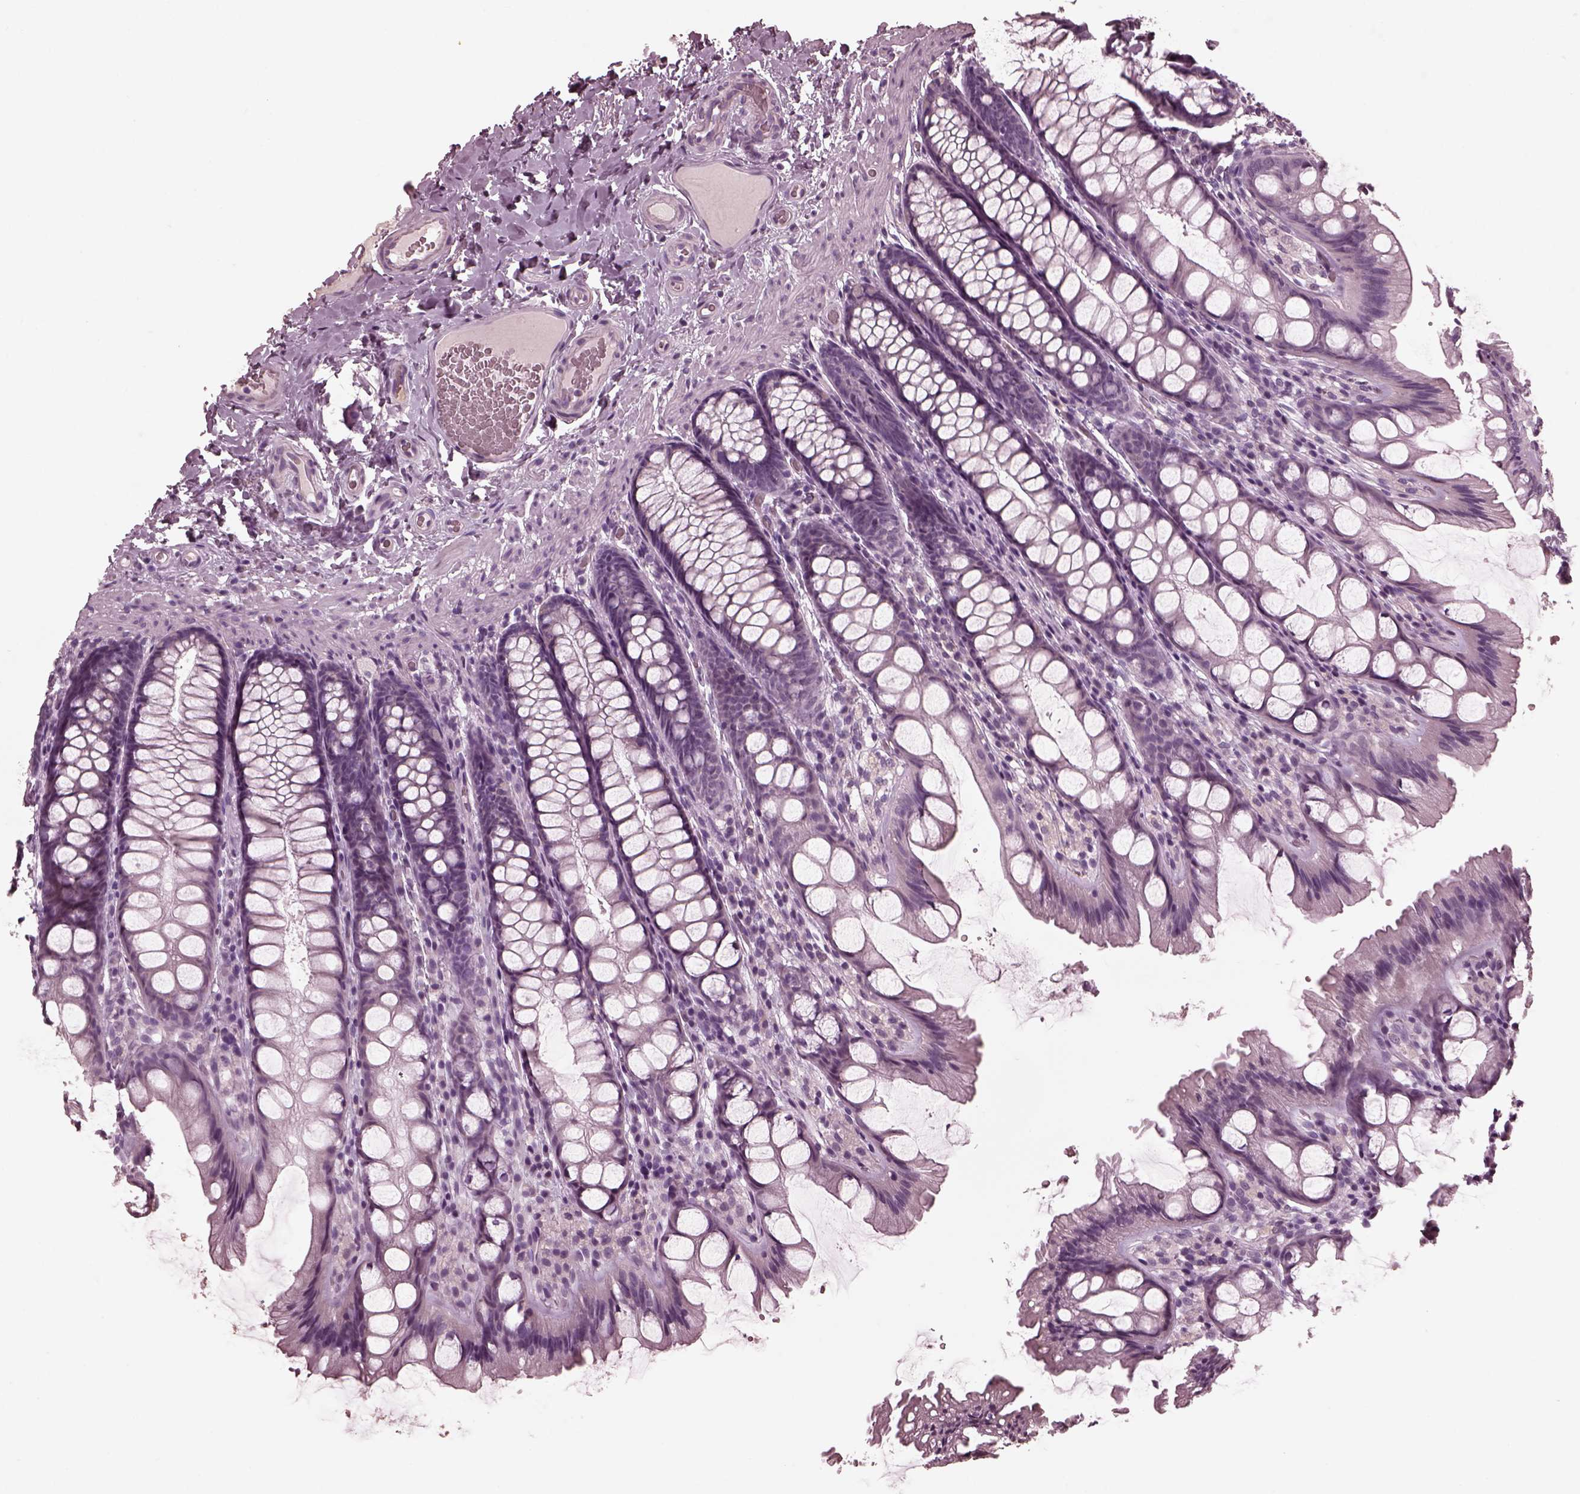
{"staining": {"intensity": "negative", "quantity": "none", "location": "none"}, "tissue": "colon", "cell_type": "Endothelial cells", "image_type": "normal", "snomed": [{"axis": "morphology", "description": "Normal tissue, NOS"}, {"axis": "topography", "description": "Colon"}], "caption": "This is an immunohistochemistry histopathology image of normal human colon. There is no positivity in endothelial cells.", "gene": "CGA", "patient": {"sex": "male", "age": 47}}